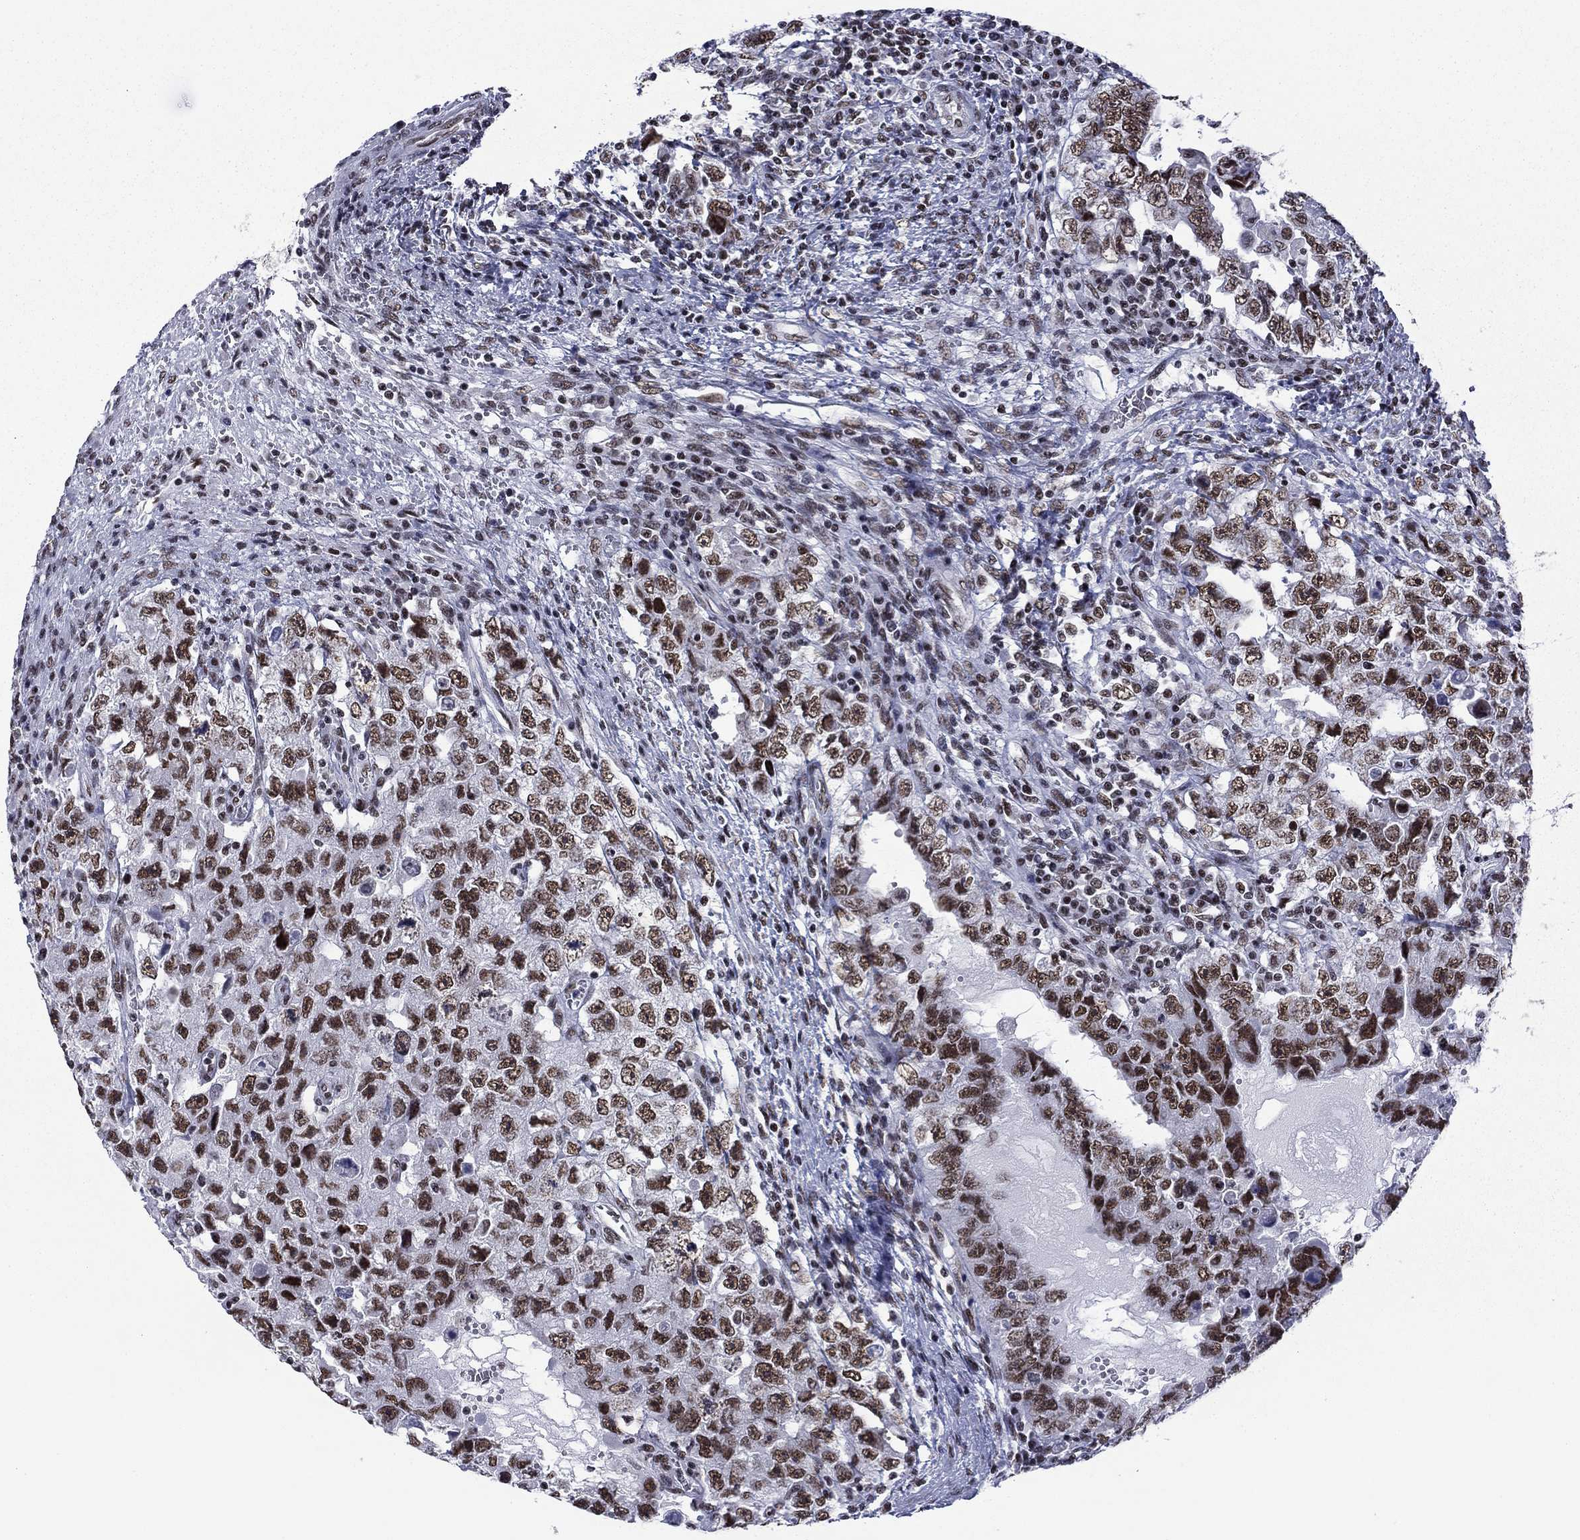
{"staining": {"intensity": "moderate", "quantity": ">75%", "location": "nuclear"}, "tissue": "testis cancer", "cell_type": "Tumor cells", "image_type": "cancer", "snomed": [{"axis": "morphology", "description": "Carcinoma, Embryonal, NOS"}, {"axis": "topography", "description": "Testis"}], "caption": "Tumor cells show medium levels of moderate nuclear staining in approximately >75% of cells in human testis cancer (embryonal carcinoma).", "gene": "ETV5", "patient": {"sex": "male", "age": 26}}